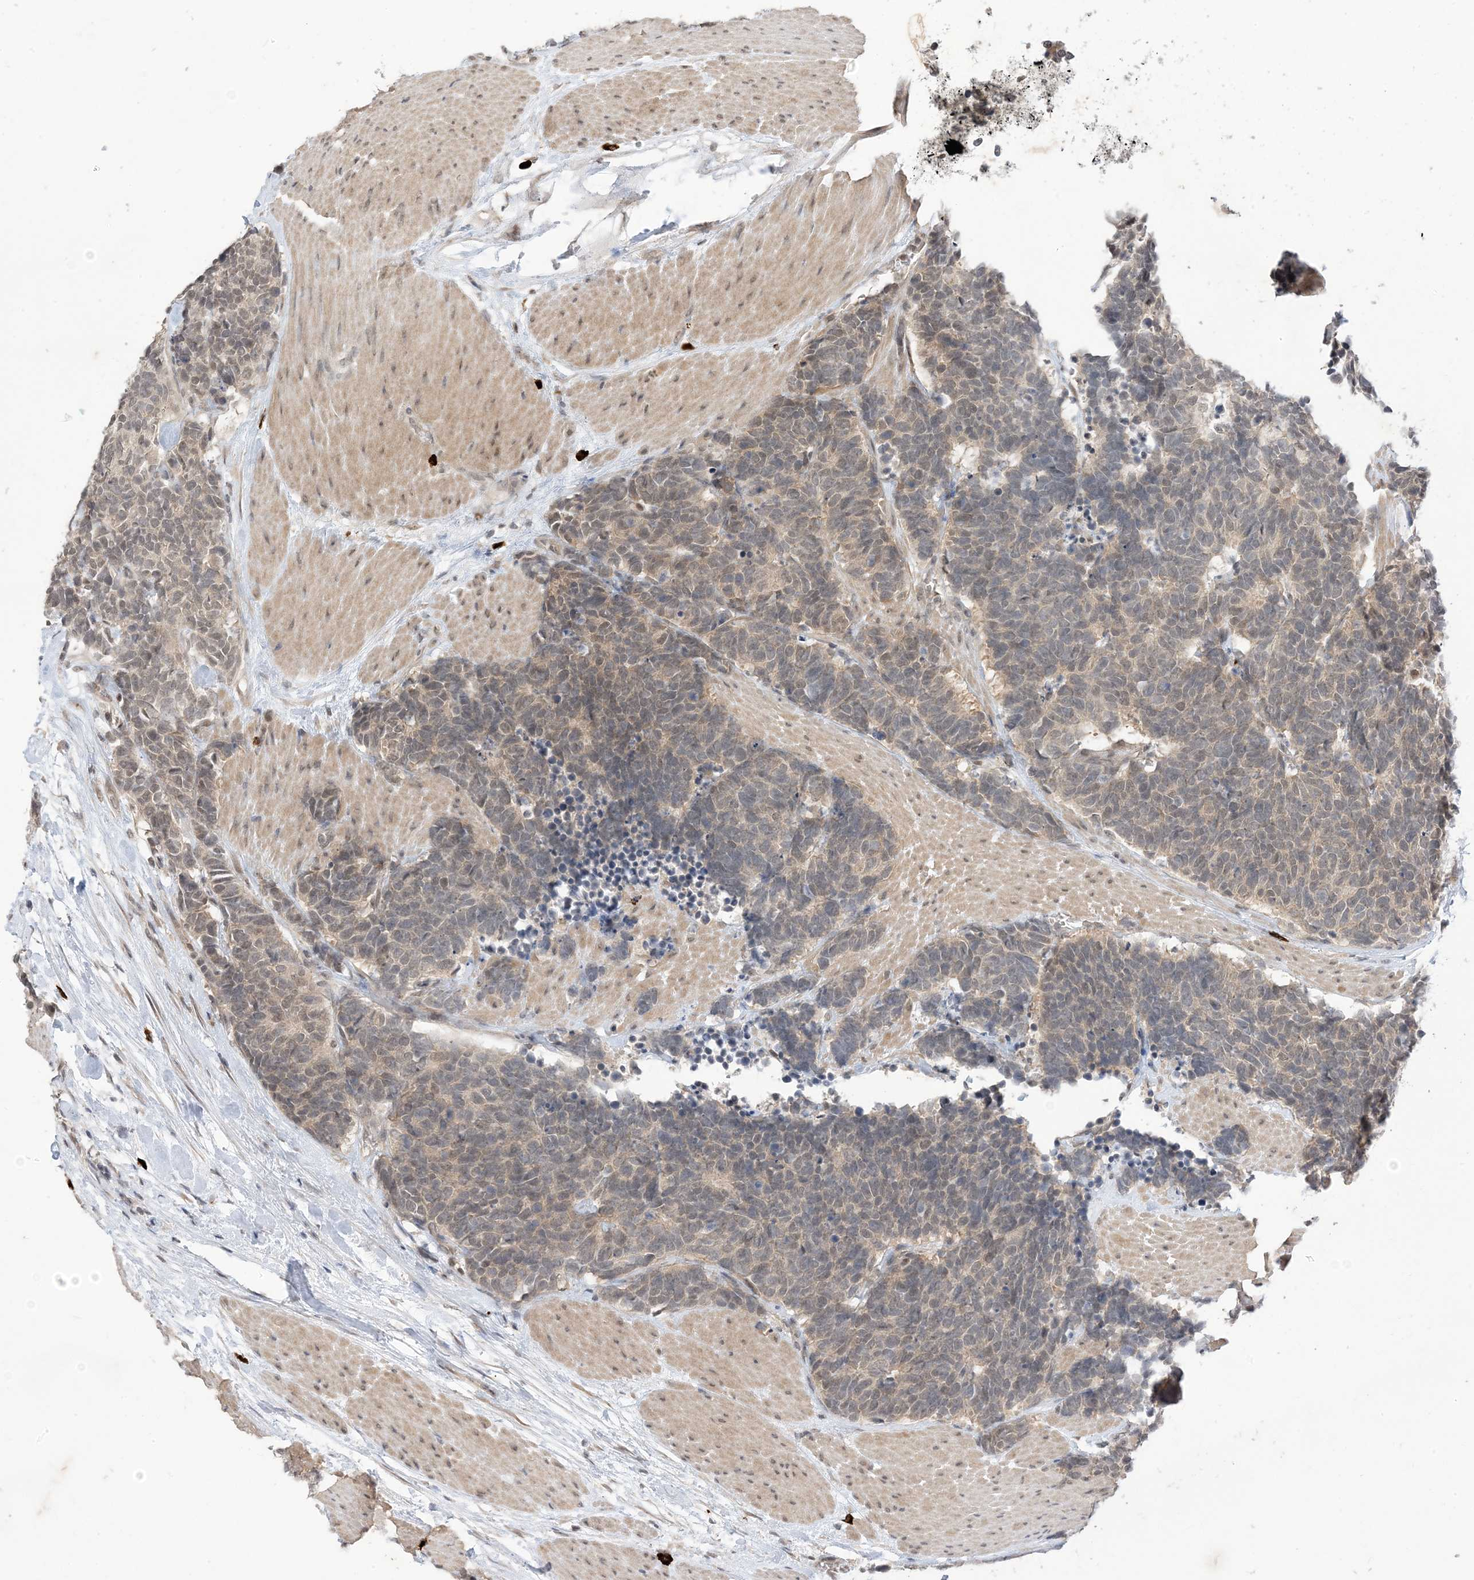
{"staining": {"intensity": "weak", "quantity": ">75%", "location": "cytoplasmic/membranous"}, "tissue": "carcinoid", "cell_type": "Tumor cells", "image_type": "cancer", "snomed": [{"axis": "morphology", "description": "Carcinoma, NOS"}, {"axis": "morphology", "description": "Carcinoid, malignant, NOS"}, {"axis": "topography", "description": "Urinary bladder"}], "caption": "This histopathology image reveals carcinoma stained with immunohistochemistry (IHC) to label a protein in brown. The cytoplasmic/membranous of tumor cells show weak positivity for the protein. Nuclei are counter-stained blue.", "gene": "RANBP9", "patient": {"sex": "male", "age": 57}}